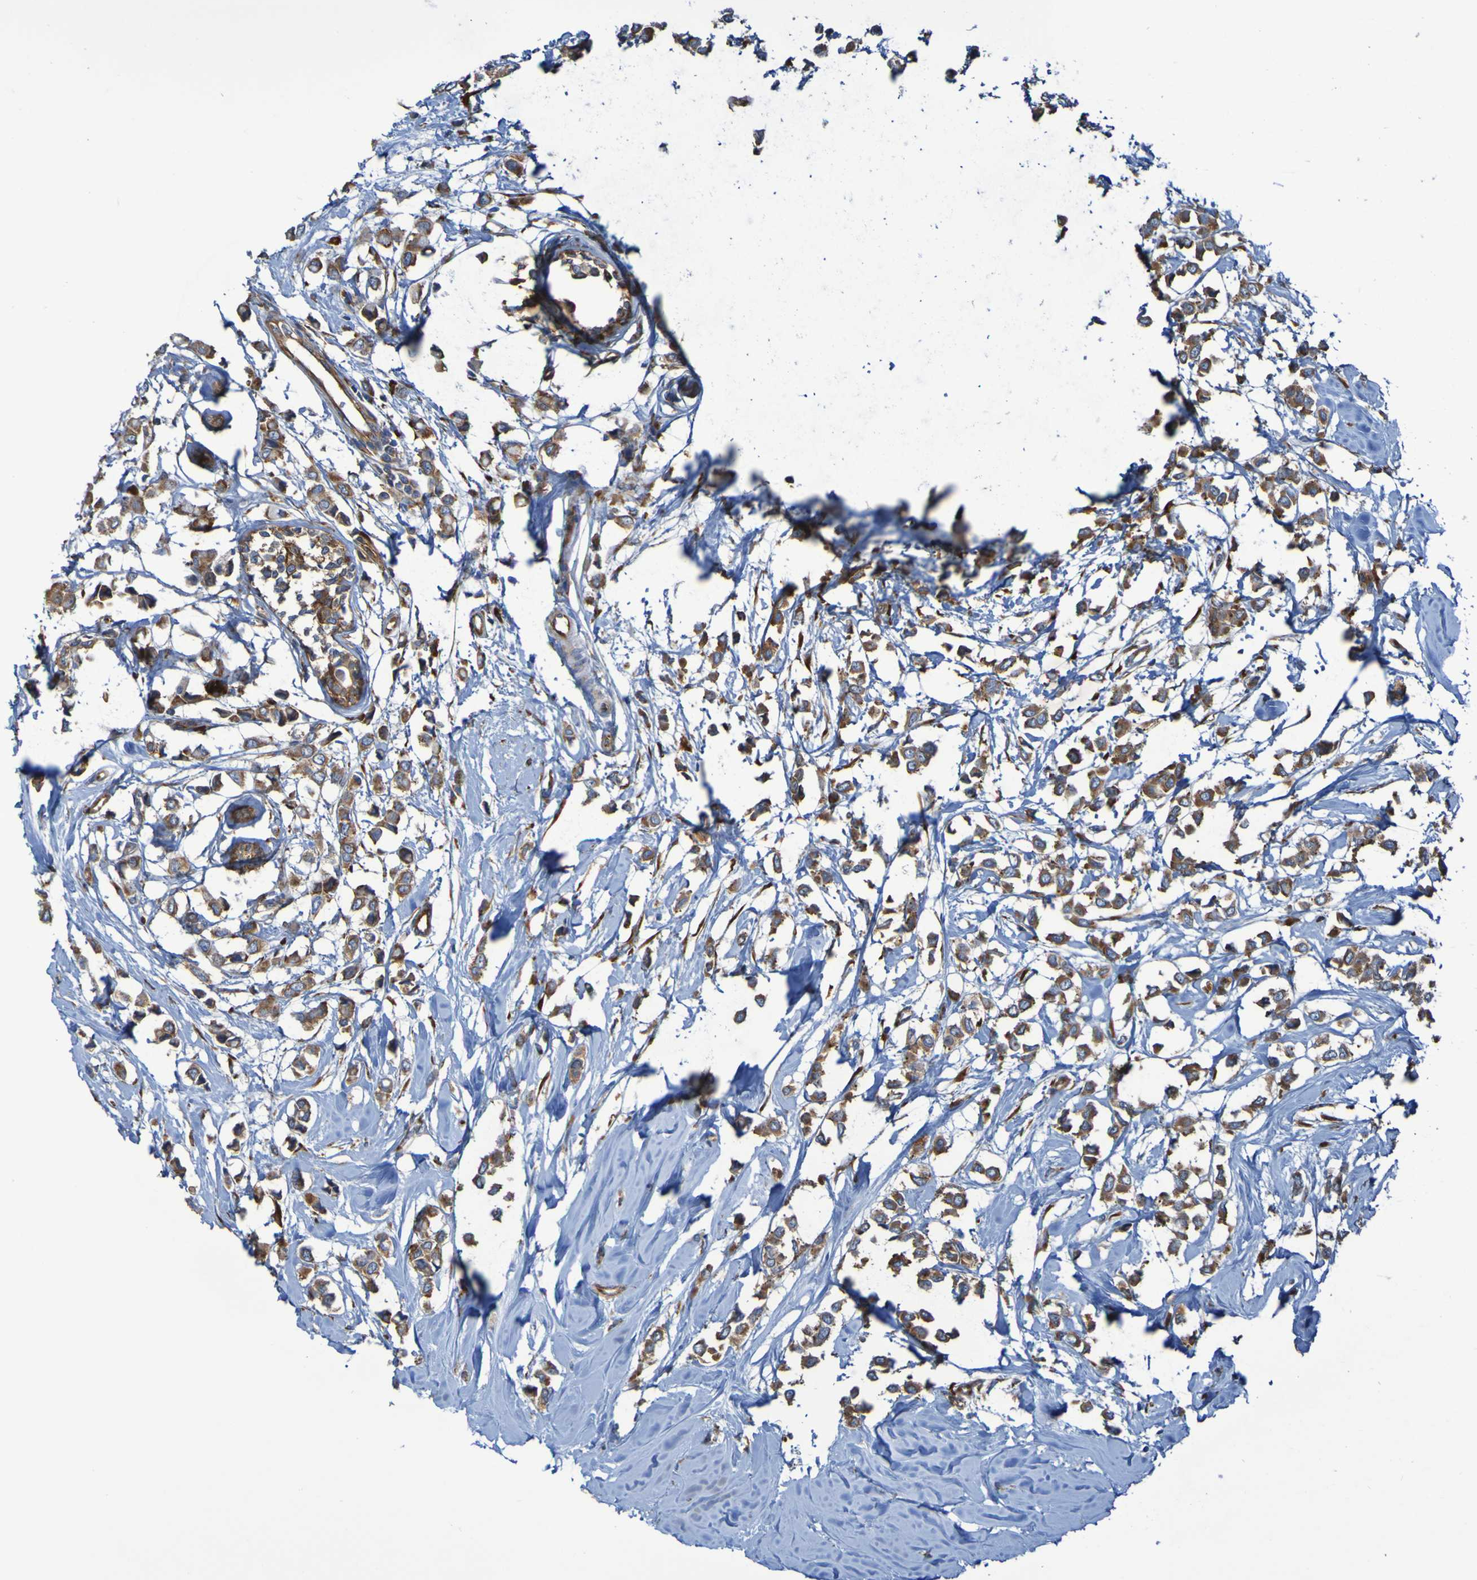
{"staining": {"intensity": "moderate", "quantity": ">75%", "location": "cytoplasmic/membranous"}, "tissue": "breast cancer", "cell_type": "Tumor cells", "image_type": "cancer", "snomed": [{"axis": "morphology", "description": "Lobular carcinoma"}, {"axis": "topography", "description": "Breast"}], "caption": "The image demonstrates staining of lobular carcinoma (breast), revealing moderate cytoplasmic/membranous protein expression (brown color) within tumor cells.", "gene": "RPL10", "patient": {"sex": "female", "age": 51}}